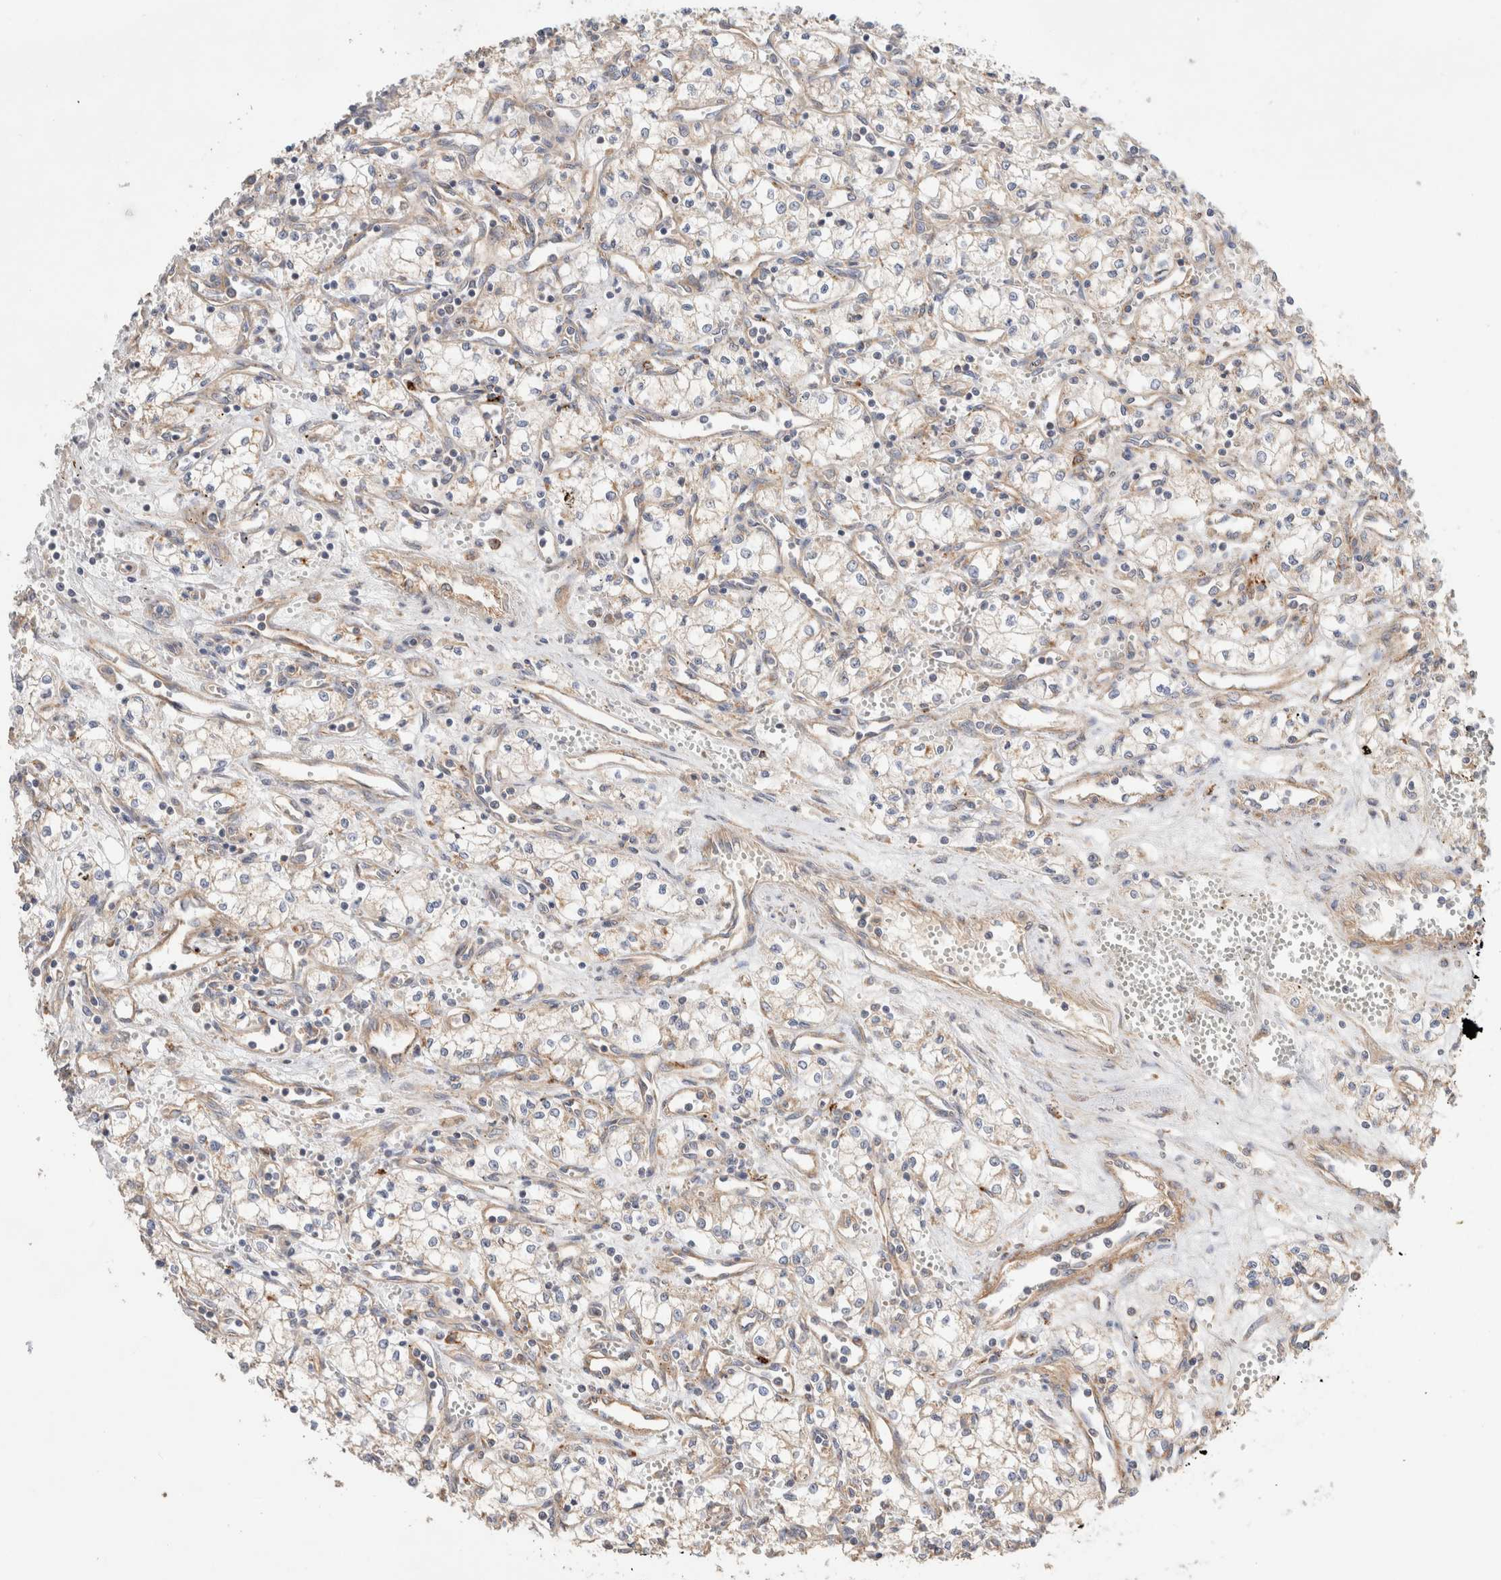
{"staining": {"intensity": "weak", "quantity": "25%-75%", "location": "cytoplasmic/membranous"}, "tissue": "renal cancer", "cell_type": "Tumor cells", "image_type": "cancer", "snomed": [{"axis": "morphology", "description": "Adenocarcinoma, NOS"}, {"axis": "topography", "description": "Kidney"}], "caption": "Immunohistochemistry of human adenocarcinoma (renal) reveals low levels of weak cytoplasmic/membranous positivity in about 25%-75% of tumor cells.", "gene": "B3GNTL1", "patient": {"sex": "male", "age": 59}}